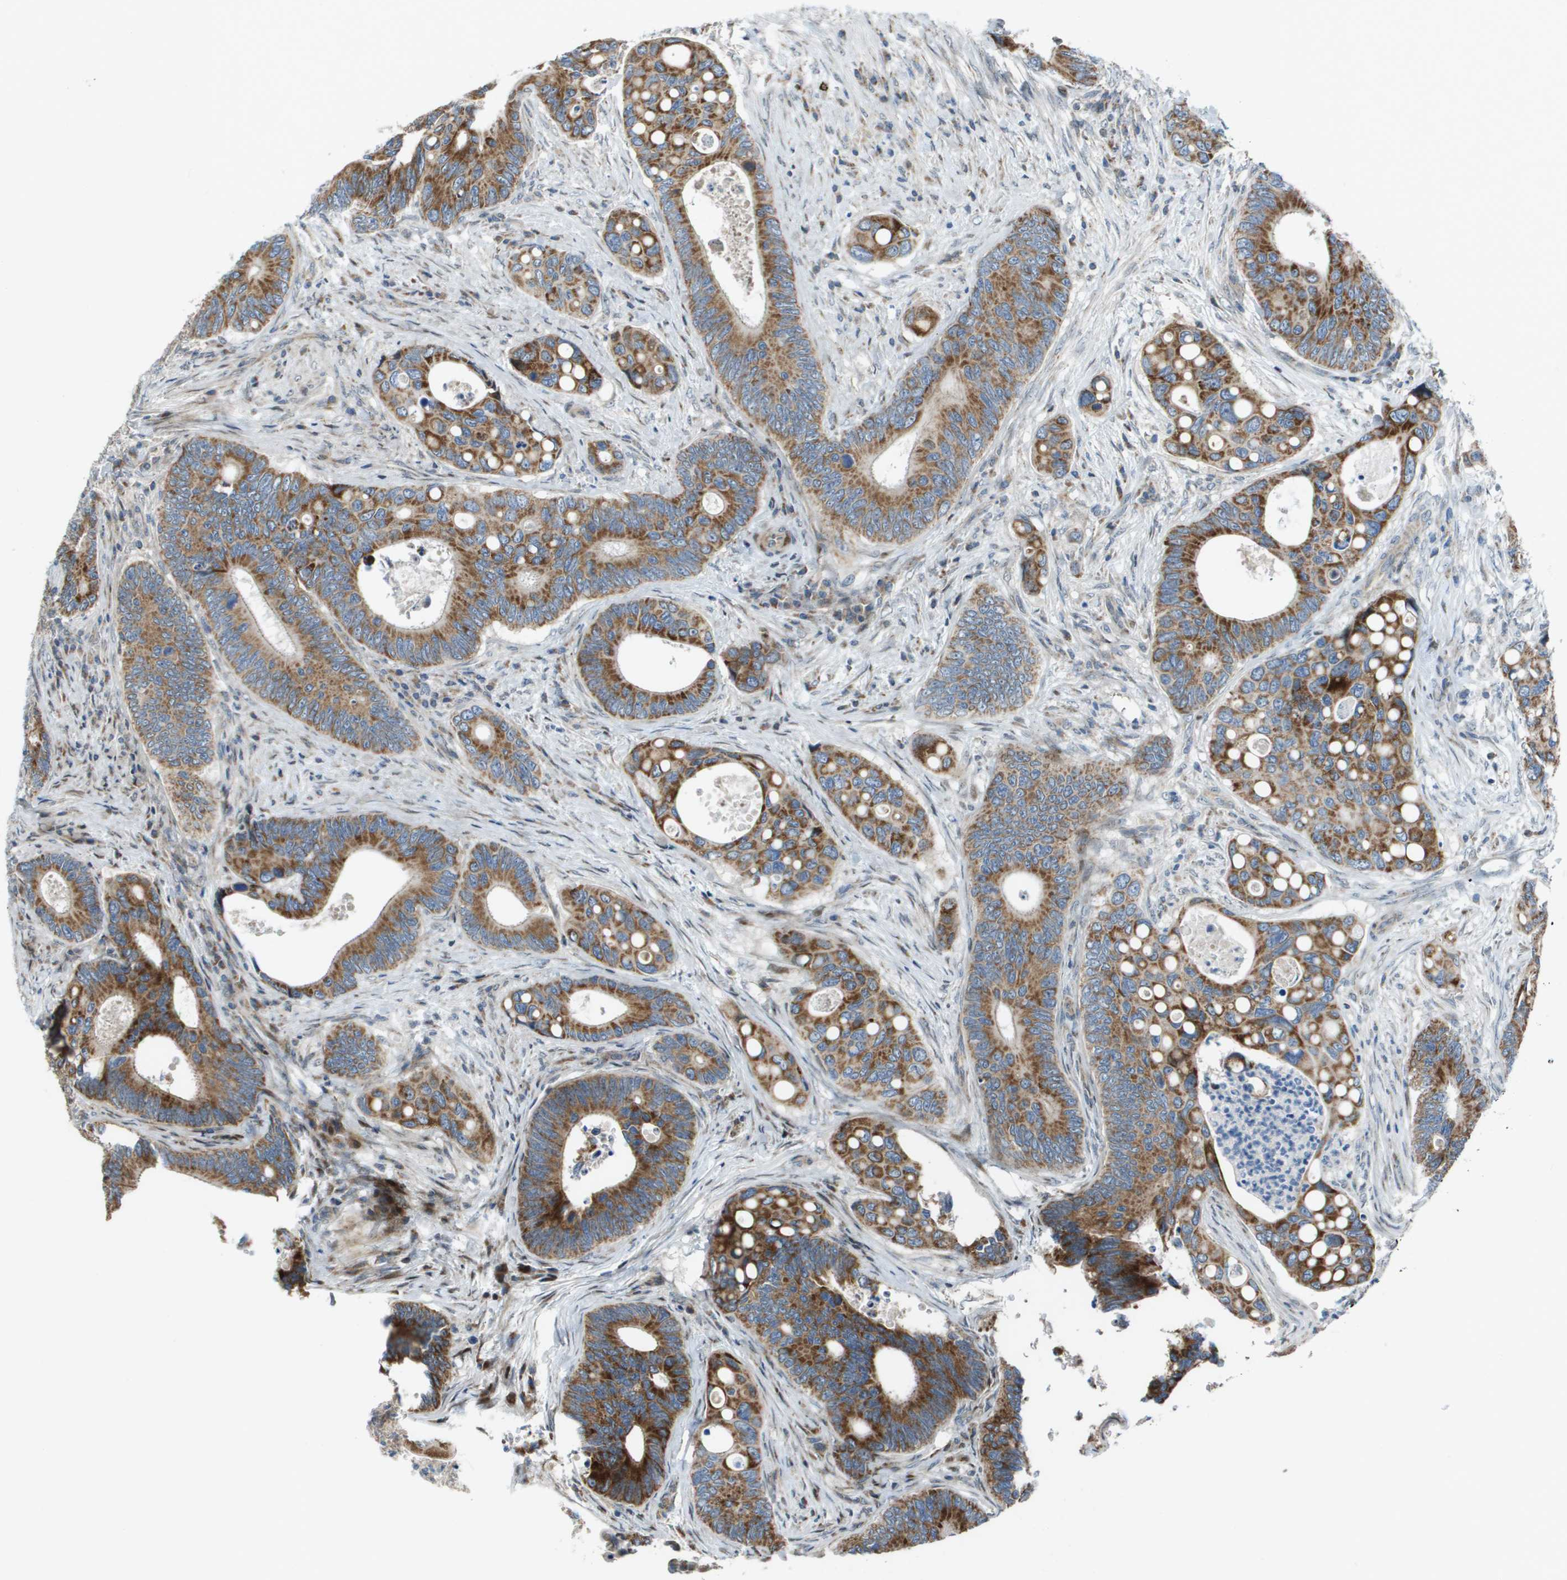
{"staining": {"intensity": "moderate", "quantity": ">75%", "location": "cytoplasmic/membranous"}, "tissue": "colorectal cancer", "cell_type": "Tumor cells", "image_type": "cancer", "snomed": [{"axis": "morphology", "description": "Inflammation, NOS"}, {"axis": "morphology", "description": "Adenocarcinoma, NOS"}, {"axis": "topography", "description": "Colon"}], "caption": "DAB (3,3'-diaminobenzidine) immunohistochemical staining of adenocarcinoma (colorectal) shows moderate cytoplasmic/membranous protein expression in approximately >75% of tumor cells. The staining was performed using DAB to visualize the protein expression in brown, while the nuclei were stained in blue with hematoxylin (Magnification: 20x).", "gene": "MGAT3", "patient": {"sex": "male", "age": 72}}